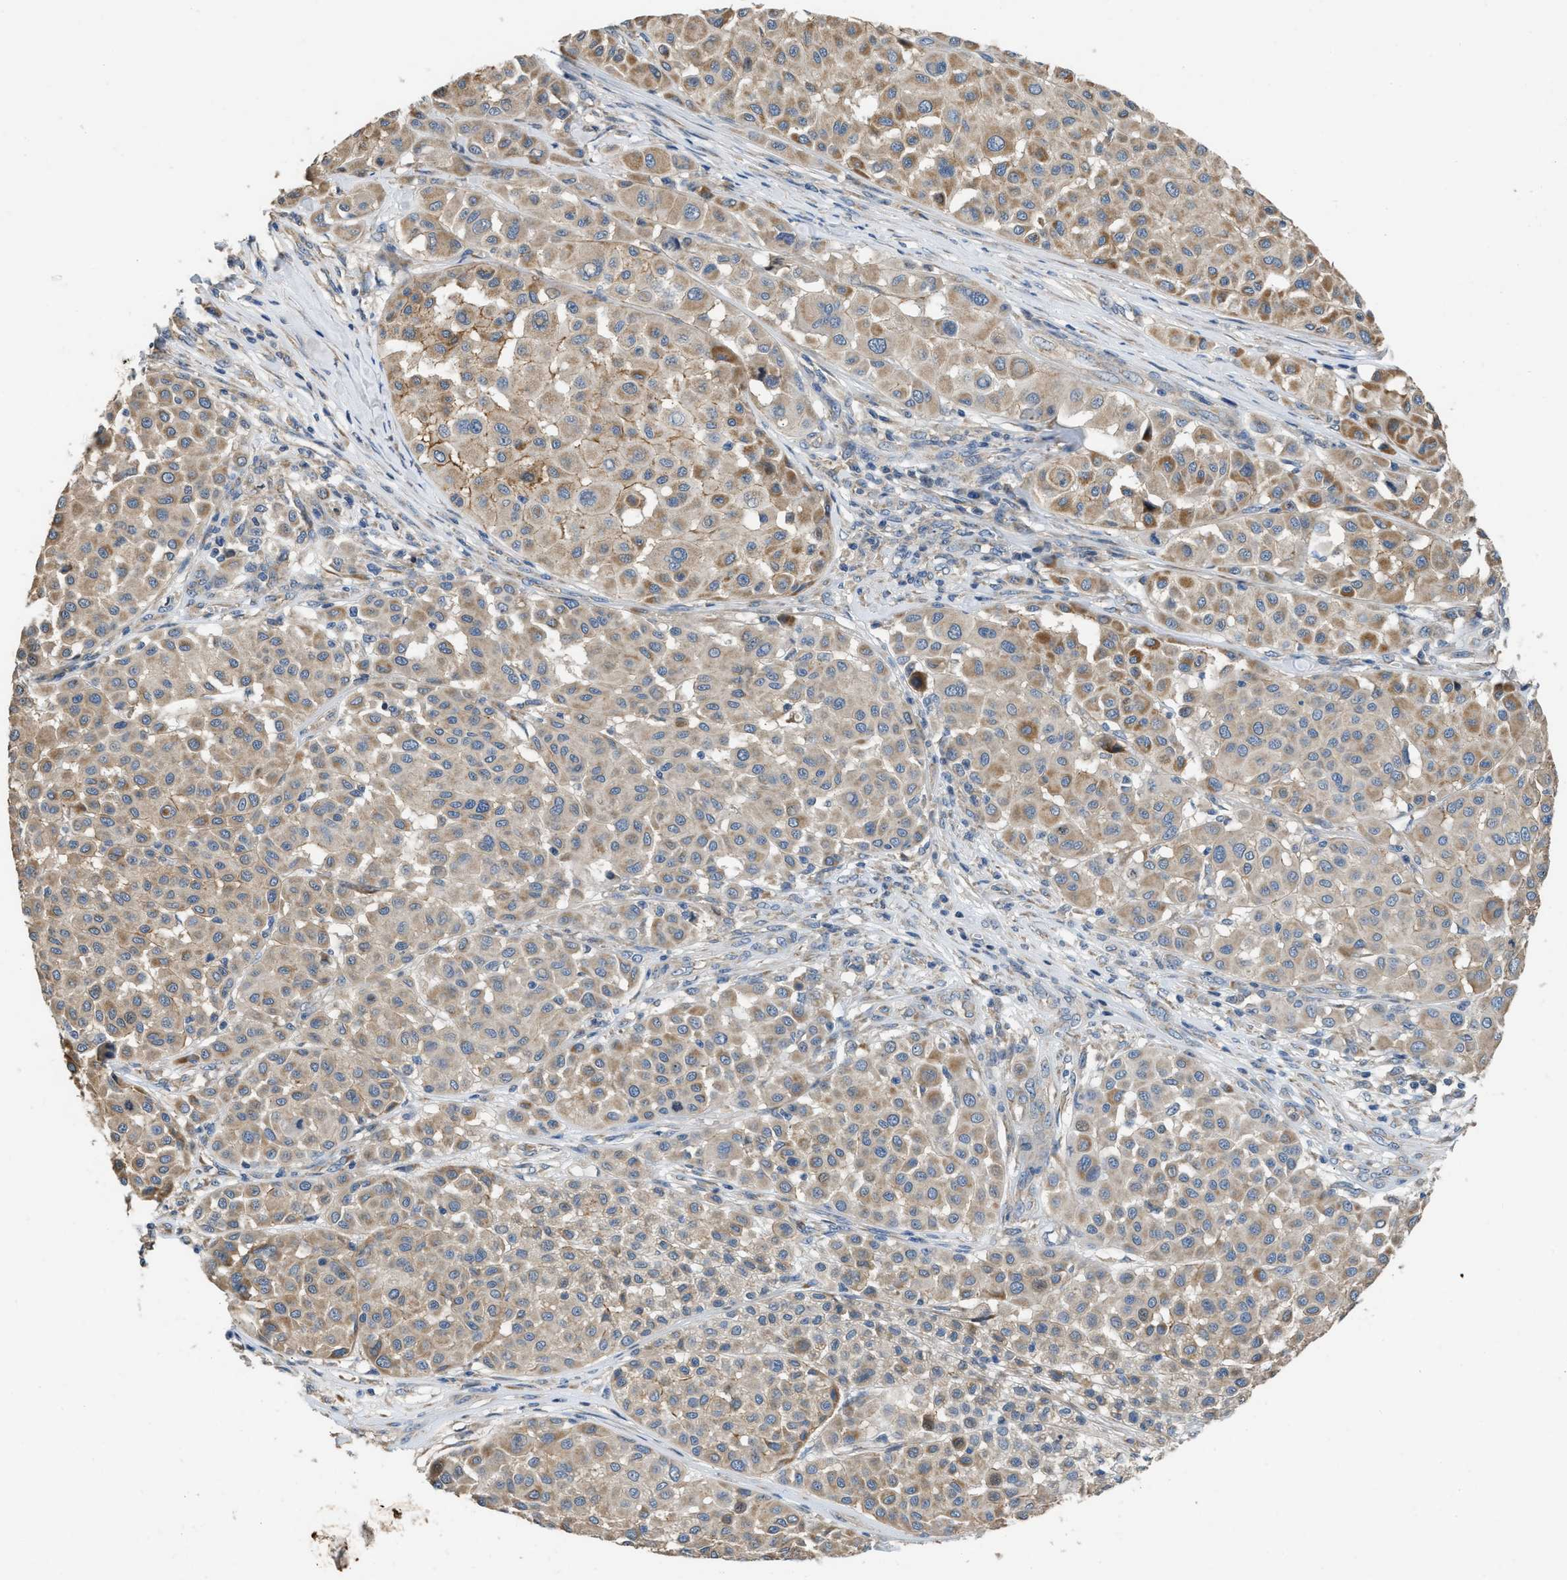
{"staining": {"intensity": "moderate", "quantity": ">75%", "location": "cytoplasmic/membranous"}, "tissue": "melanoma", "cell_type": "Tumor cells", "image_type": "cancer", "snomed": [{"axis": "morphology", "description": "Malignant melanoma, Metastatic site"}, {"axis": "topography", "description": "Soft tissue"}], "caption": "Human malignant melanoma (metastatic site) stained with a protein marker shows moderate staining in tumor cells.", "gene": "TMEM150A", "patient": {"sex": "male", "age": 41}}